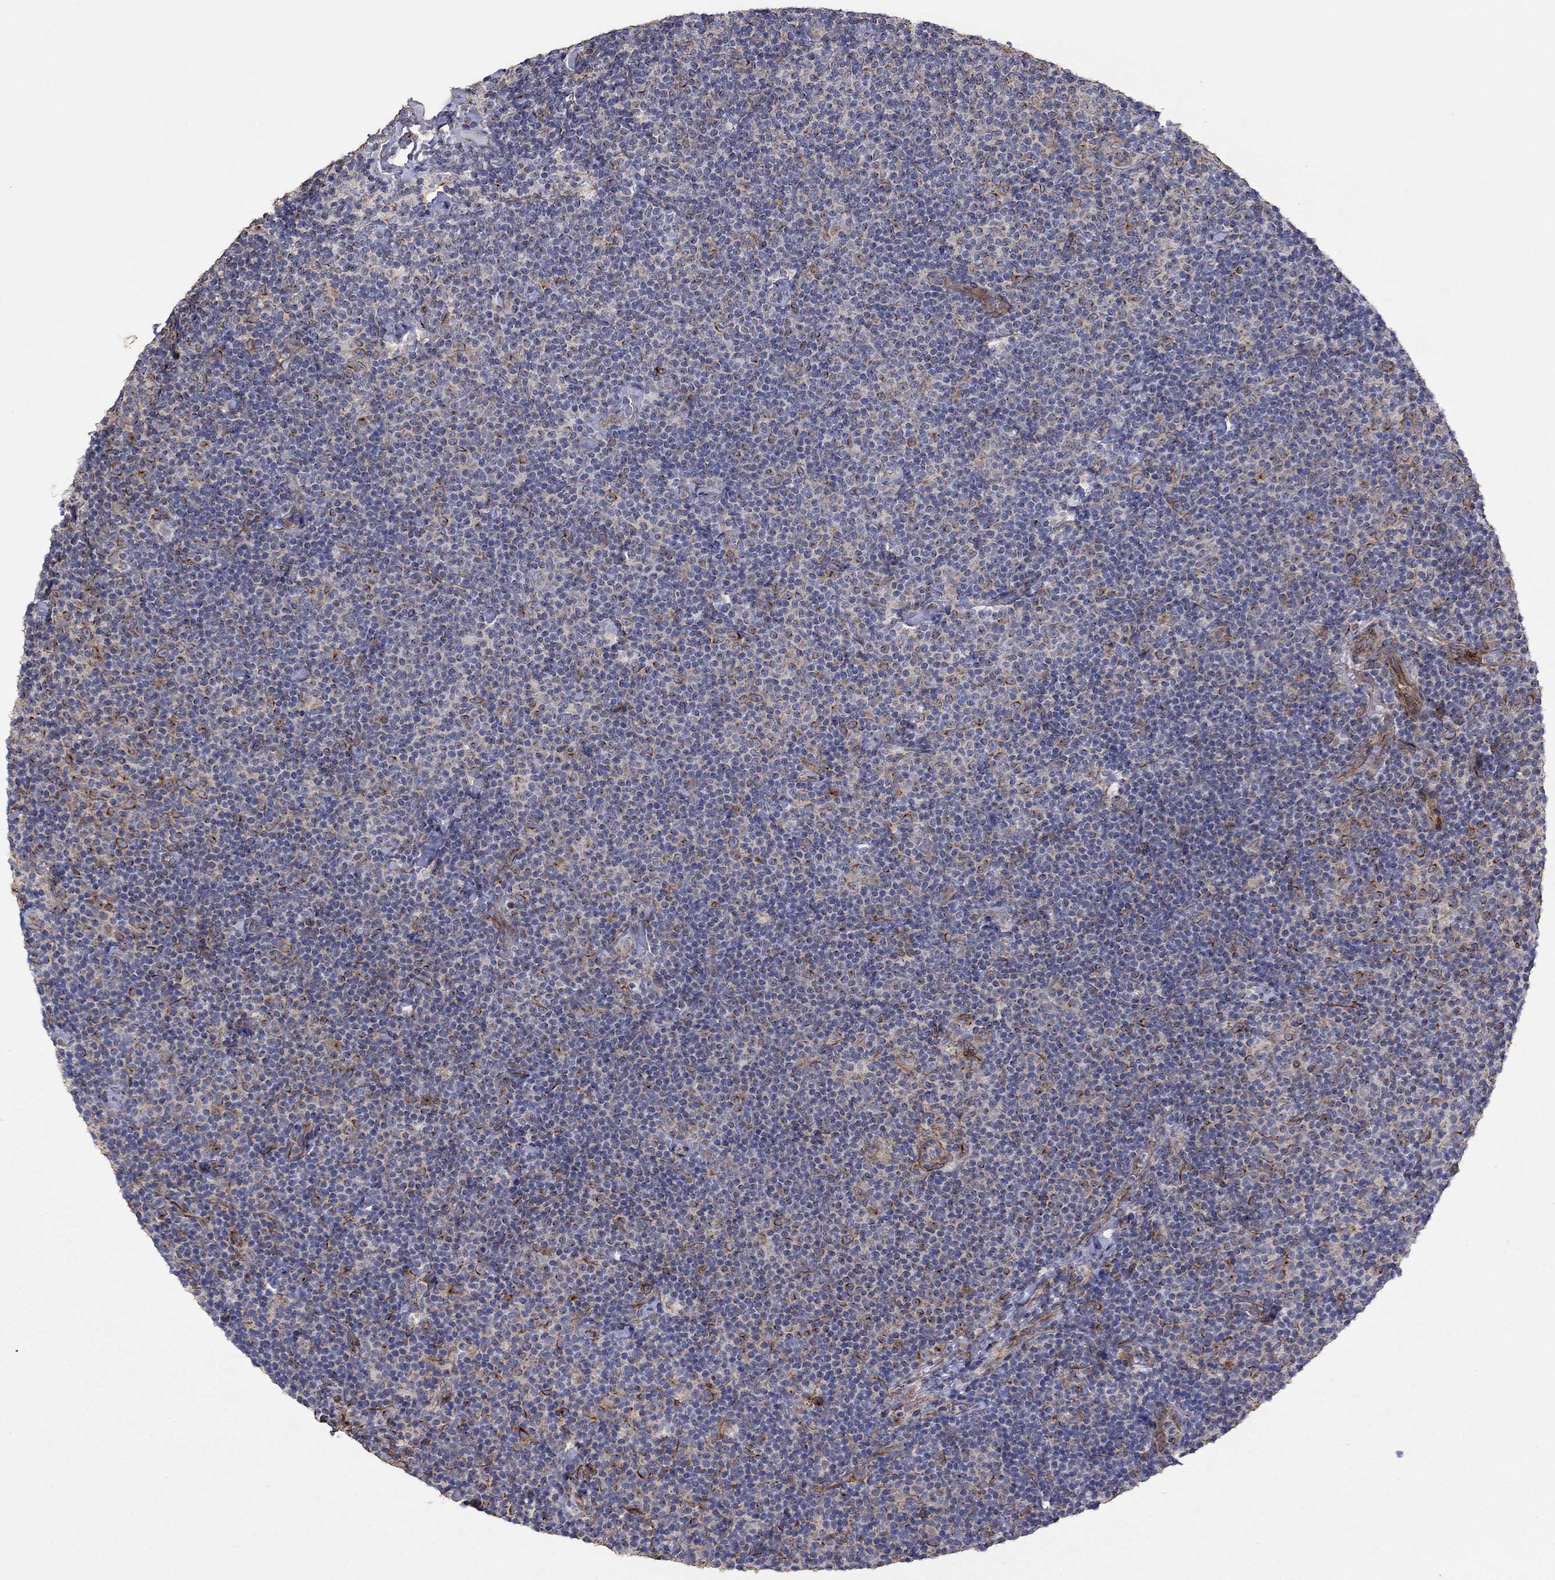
{"staining": {"intensity": "strong", "quantity": "25%-75%", "location": "cytoplasmic/membranous"}, "tissue": "lymphoma", "cell_type": "Tumor cells", "image_type": "cancer", "snomed": [{"axis": "morphology", "description": "Malignant lymphoma, non-Hodgkin's type, Low grade"}, {"axis": "topography", "description": "Lymph node"}], "caption": "Immunohistochemical staining of lymphoma reveals high levels of strong cytoplasmic/membranous expression in about 25%-75% of tumor cells.", "gene": "TPRN", "patient": {"sex": "male", "age": 81}}